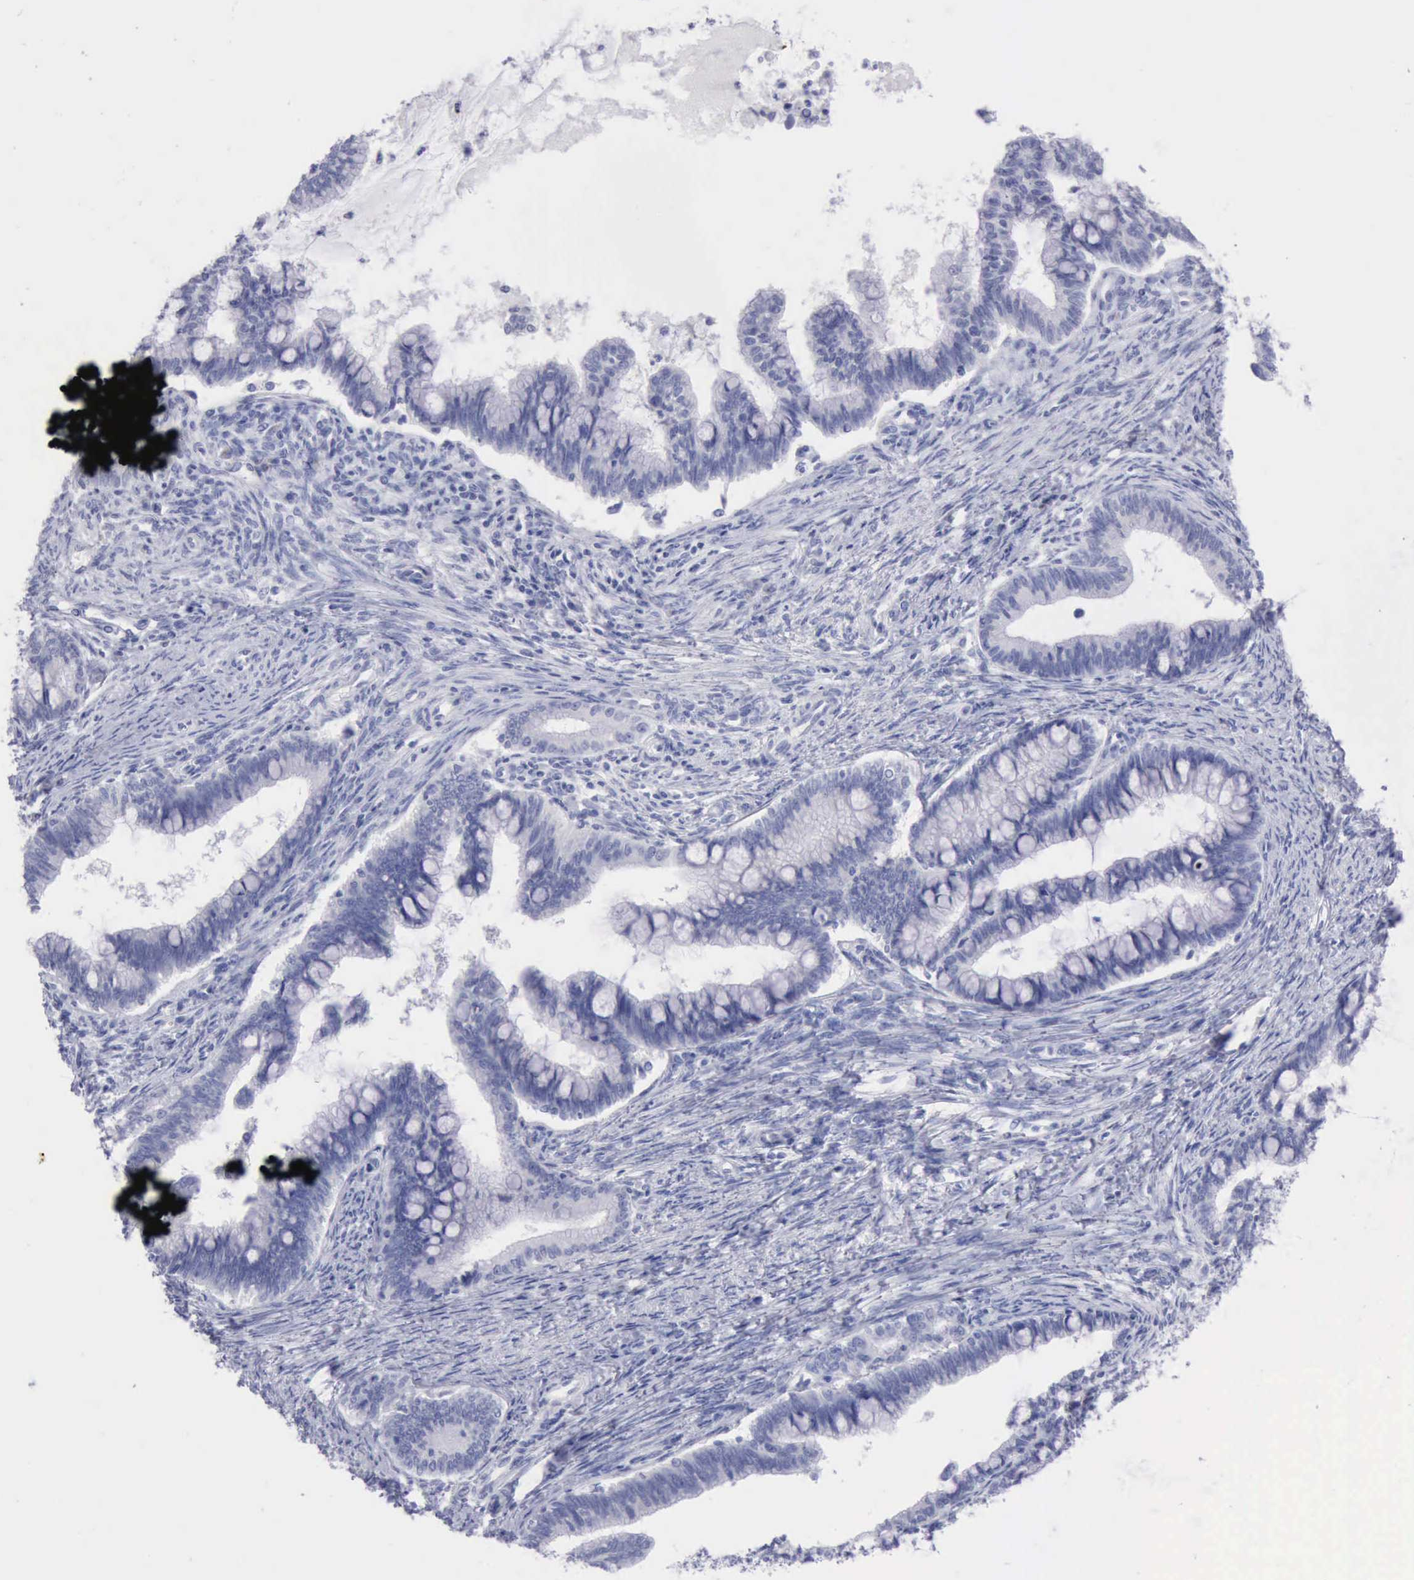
{"staining": {"intensity": "negative", "quantity": "none", "location": "none"}, "tissue": "cervical cancer", "cell_type": "Tumor cells", "image_type": "cancer", "snomed": [{"axis": "morphology", "description": "Adenocarcinoma, NOS"}, {"axis": "topography", "description": "Cervix"}], "caption": "Immunohistochemical staining of cervical cancer reveals no significant expression in tumor cells.", "gene": "ANGEL1", "patient": {"sex": "female", "age": 36}}